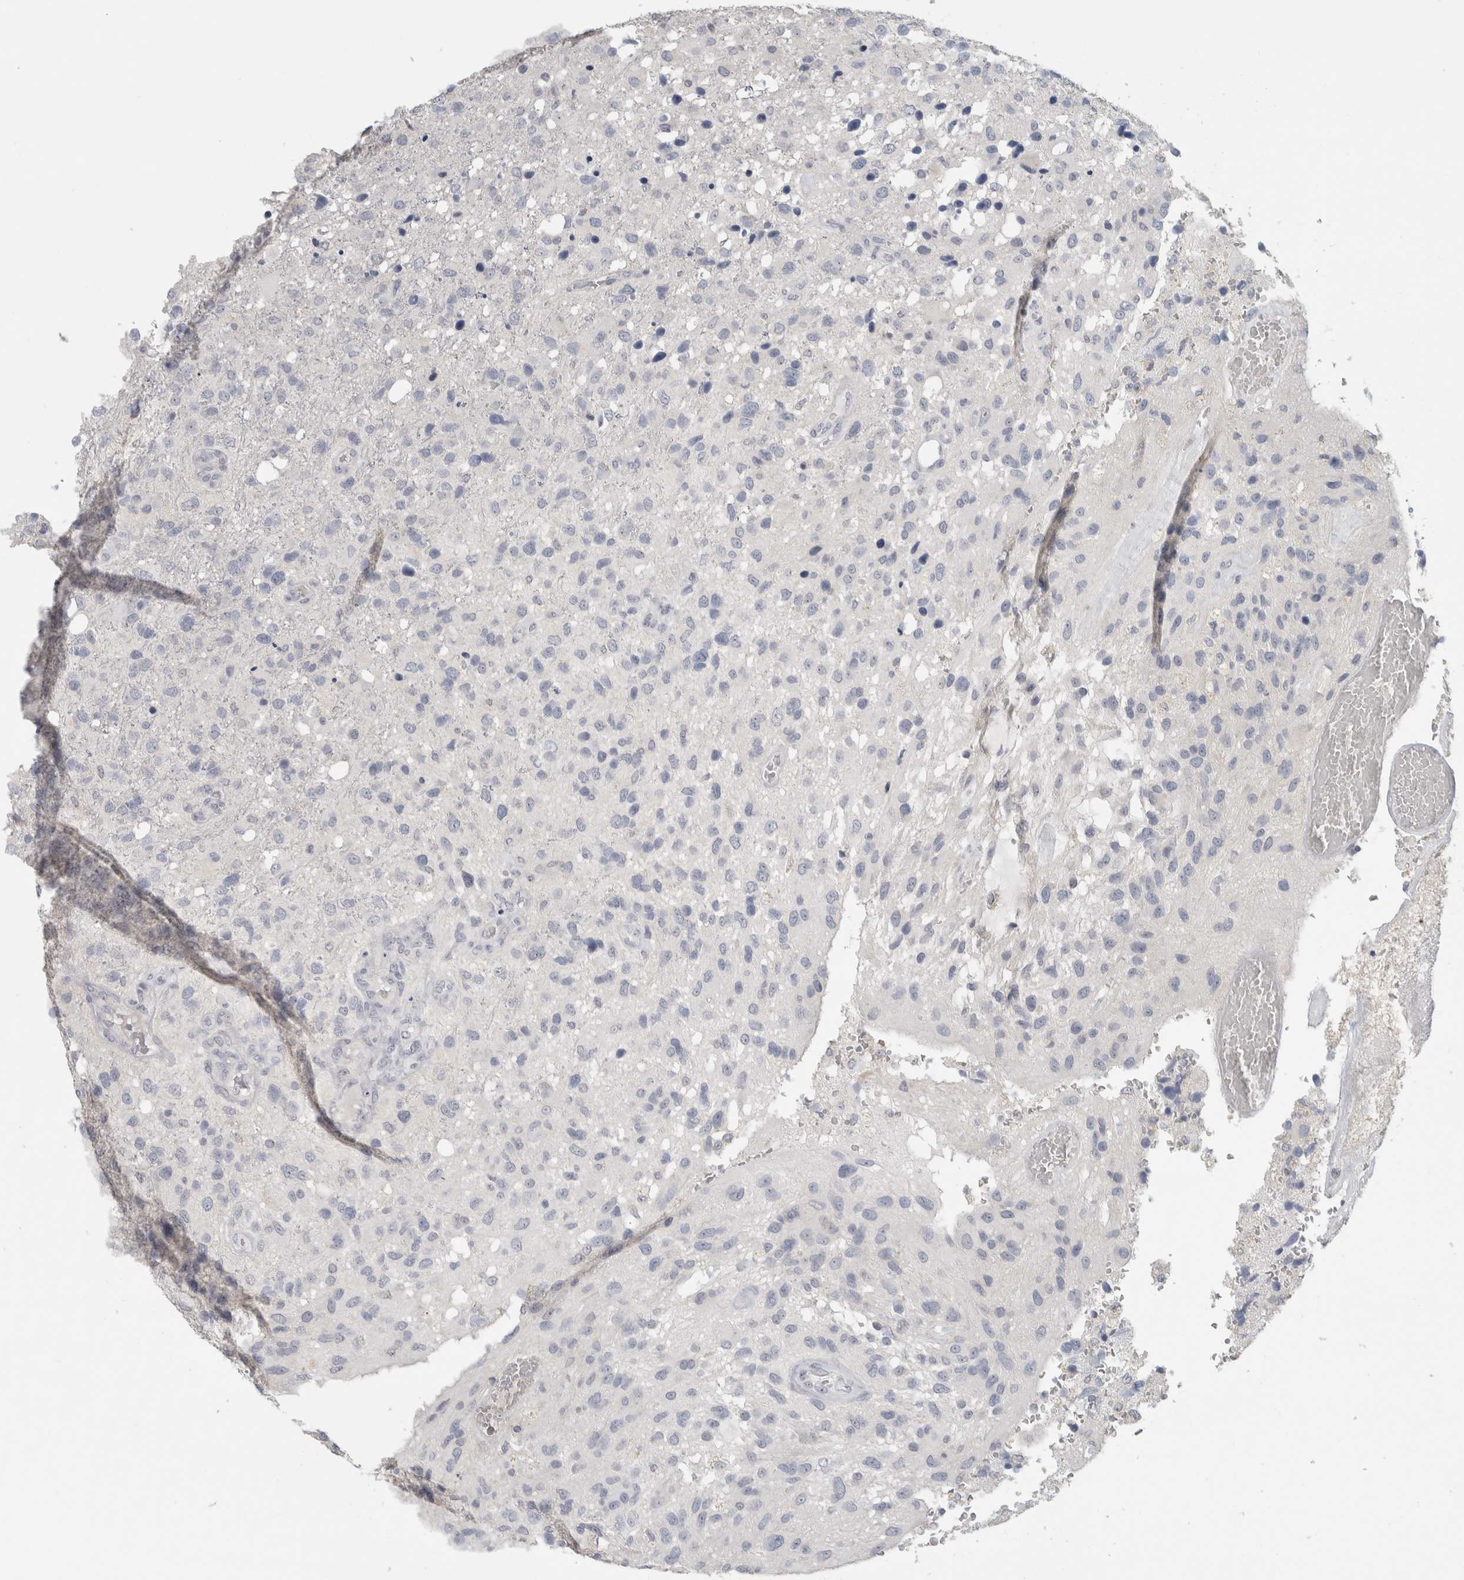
{"staining": {"intensity": "negative", "quantity": "none", "location": "none"}, "tissue": "glioma", "cell_type": "Tumor cells", "image_type": "cancer", "snomed": [{"axis": "morphology", "description": "Glioma, malignant, High grade"}, {"axis": "topography", "description": "Brain"}], "caption": "A photomicrograph of human high-grade glioma (malignant) is negative for staining in tumor cells.", "gene": "FMR1NB", "patient": {"sex": "female", "age": 58}}